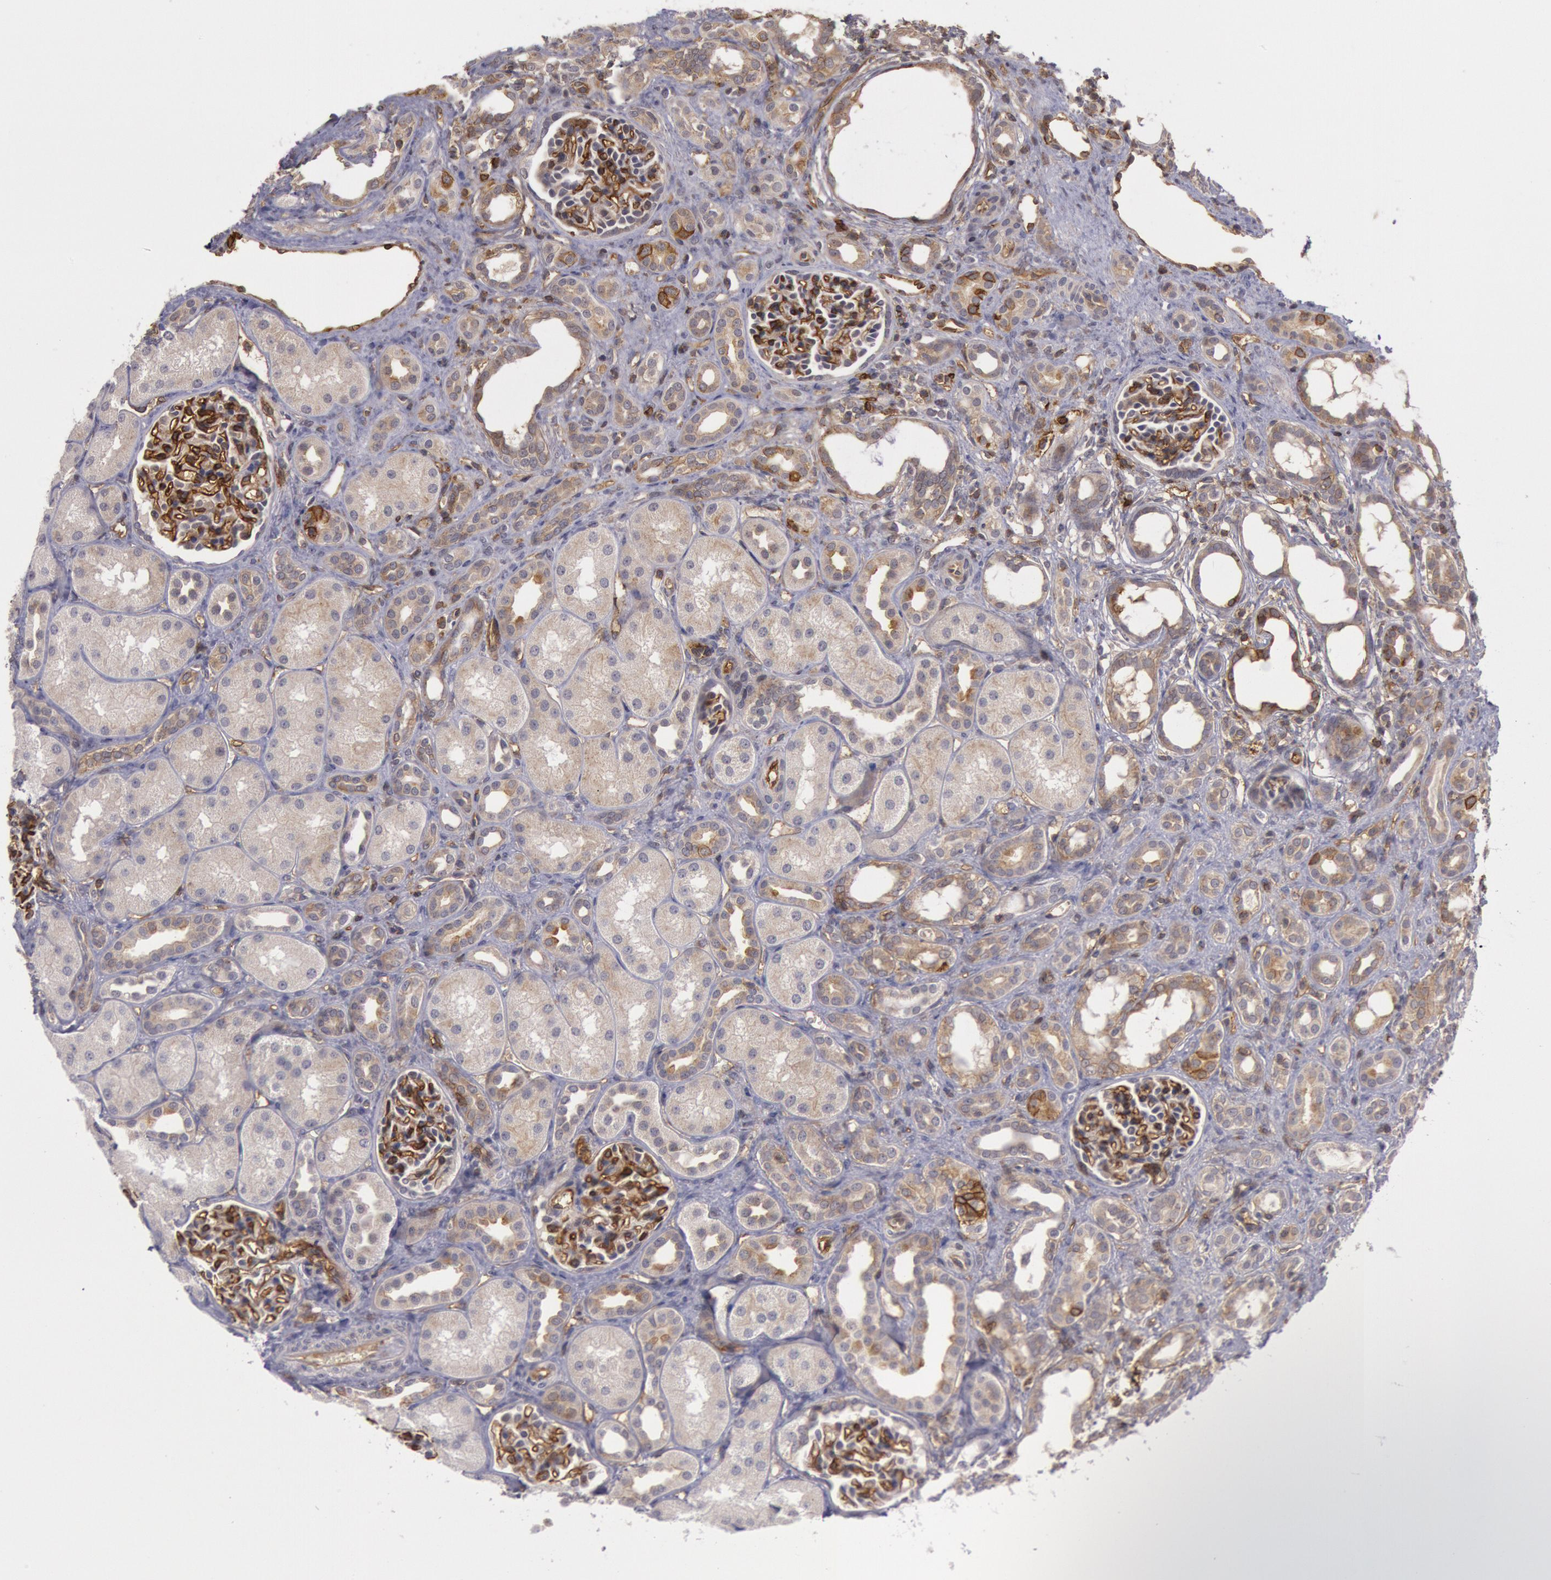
{"staining": {"intensity": "strong", "quantity": ">75%", "location": "cytoplasmic/membranous"}, "tissue": "kidney", "cell_type": "Cells in glomeruli", "image_type": "normal", "snomed": [{"axis": "morphology", "description": "Normal tissue, NOS"}, {"axis": "topography", "description": "Kidney"}], "caption": "Unremarkable kidney exhibits strong cytoplasmic/membranous positivity in about >75% of cells in glomeruli.", "gene": "TRIB2", "patient": {"sex": "male", "age": 7}}